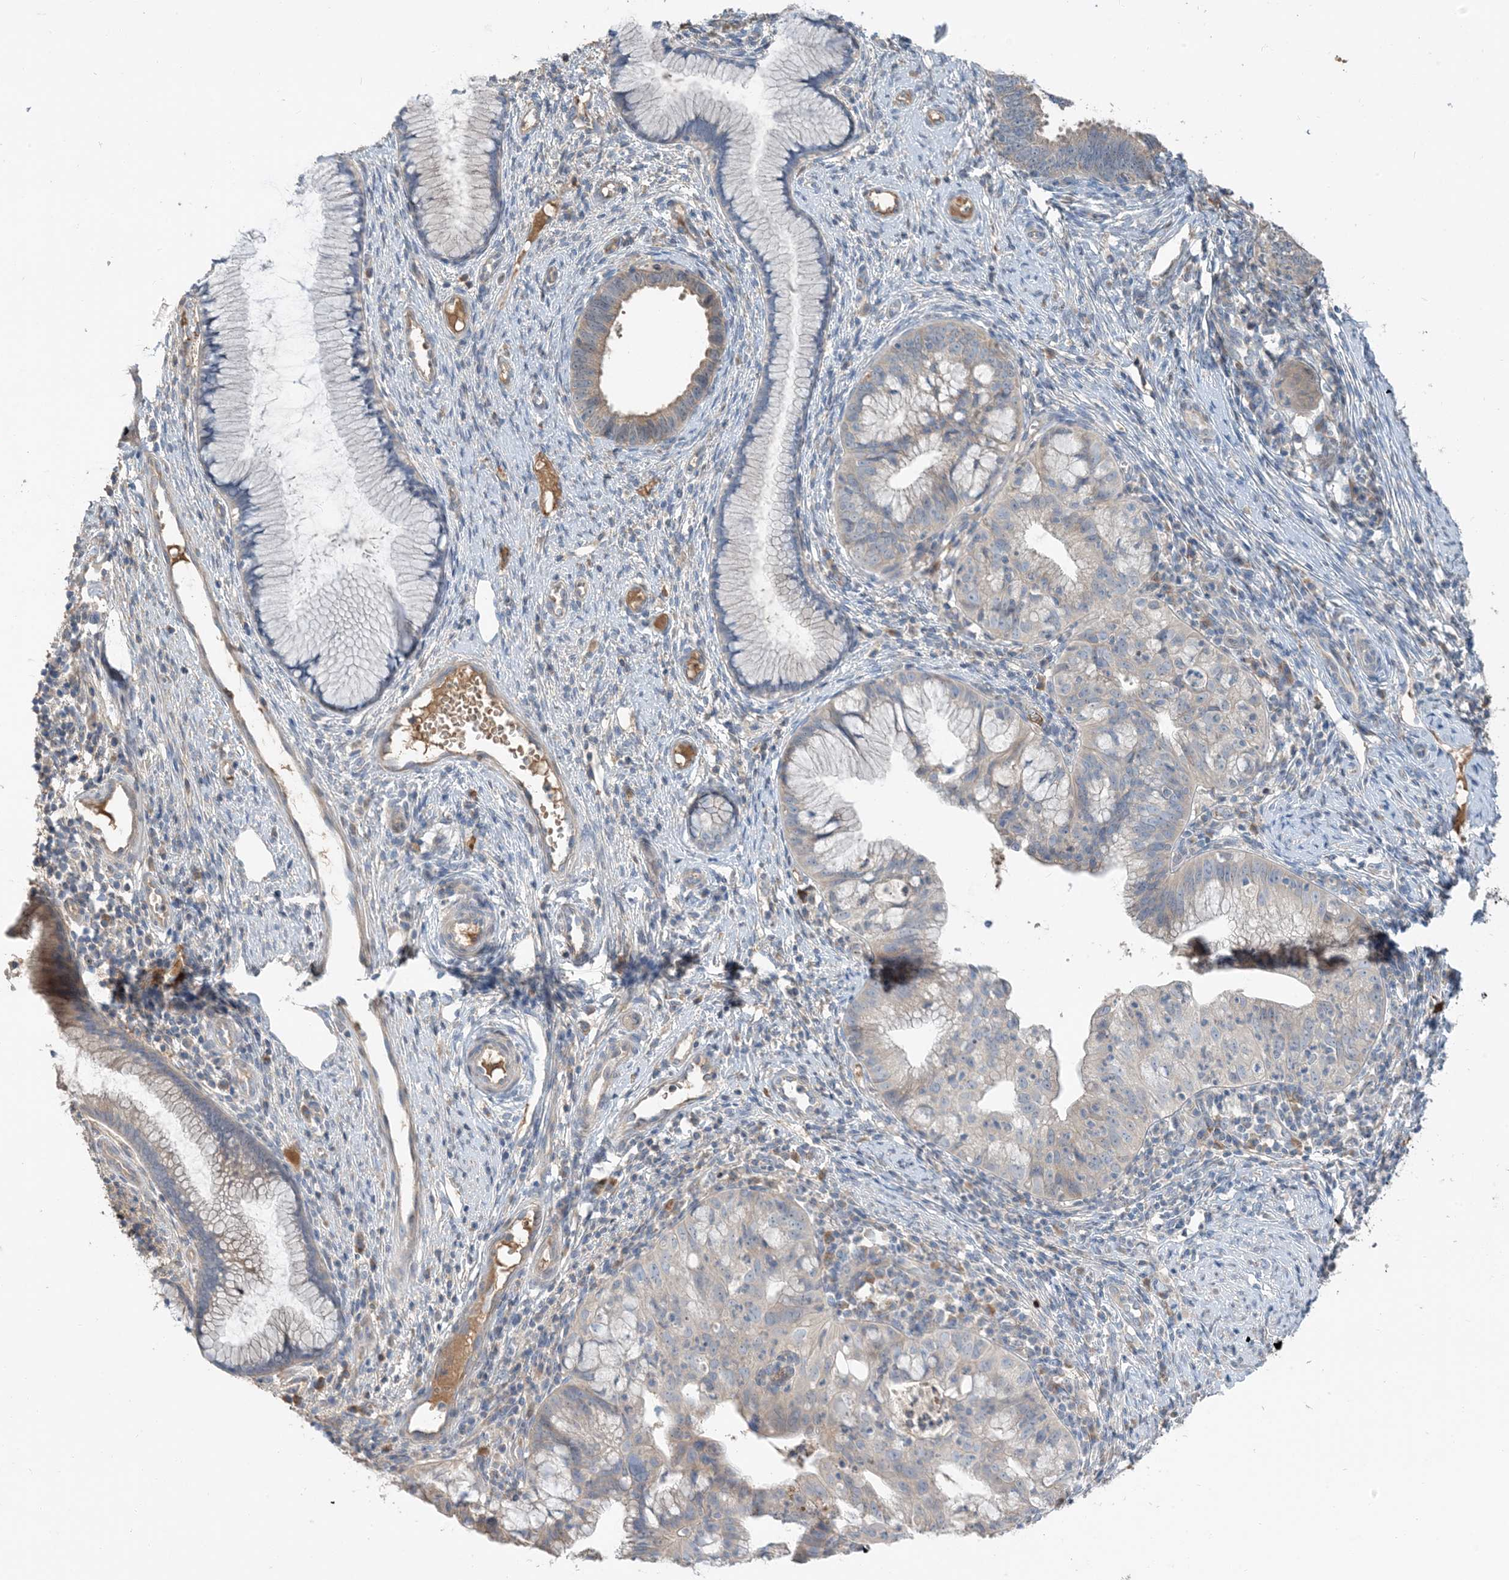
{"staining": {"intensity": "negative", "quantity": "none", "location": "none"}, "tissue": "cervical cancer", "cell_type": "Tumor cells", "image_type": "cancer", "snomed": [{"axis": "morphology", "description": "Adenocarcinoma, NOS"}, {"axis": "topography", "description": "Cervix"}], "caption": "Immunohistochemistry (IHC) histopathology image of neoplastic tissue: human cervical cancer stained with DAB exhibits no significant protein positivity in tumor cells.", "gene": "USP53", "patient": {"sex": "female", "age": 36}}